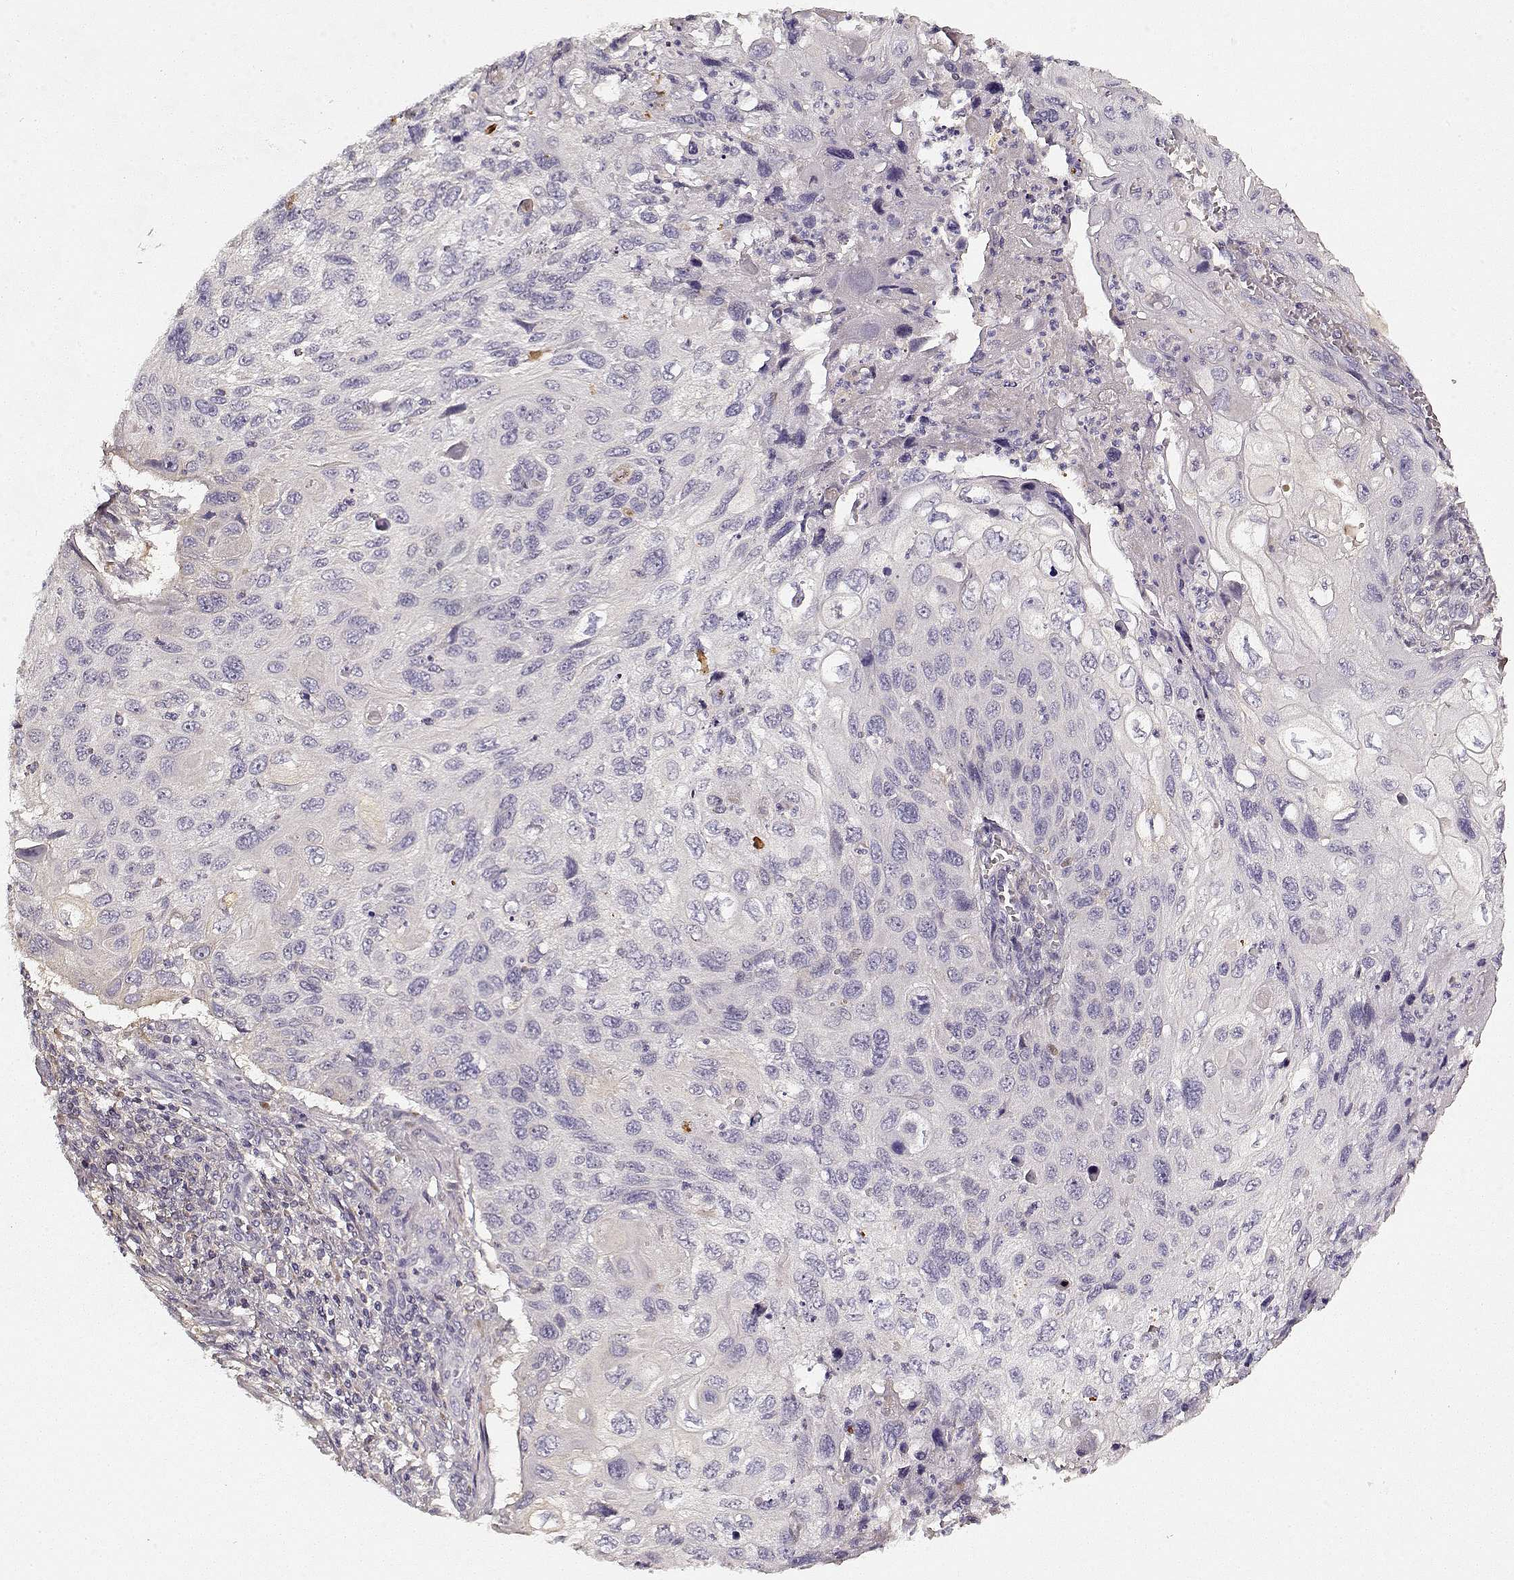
{"staining": {"intensity": "negative", "quantity": "none", "location": "none"}, "tissue": "cervical cancer", "cell_type": "Tumor cells", "image_type": "cancer", "snomed": [{"axis": "morphology", "description": "Squamous cell carcinoma, NOS"}, {"axis": "topography", "description": "Cervix"}], "caption": "An image of squamous cell carcinoma (cervical) stained for a protein demonstrates no brown staining in tumor cells.", "gene": "LUM", "patient": {"sex": "female", "age": 70}}